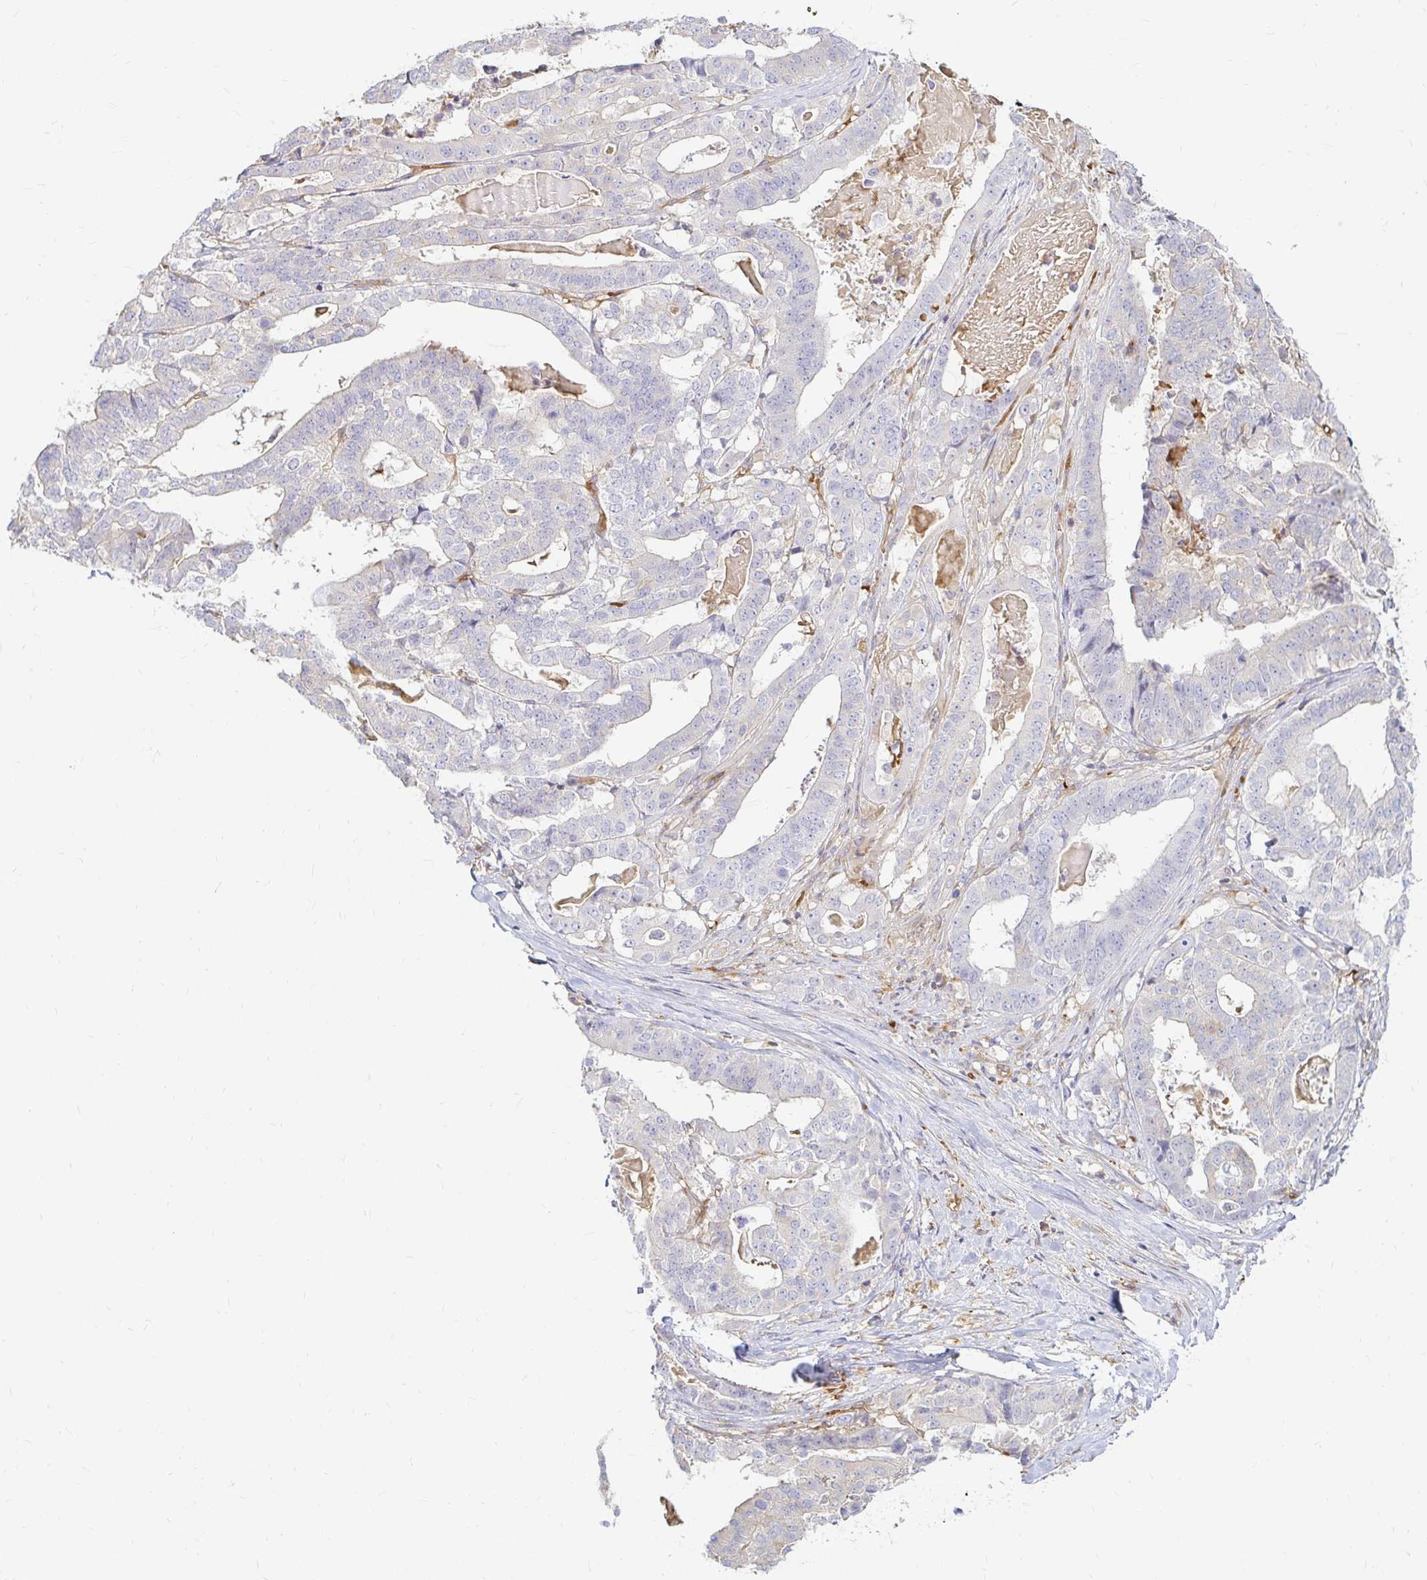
{"staining": {"intensity": "negative", "quantity": "none", "location": "none"}, "tissue": "stomach cancer", "cell_type": "Tumor cells", "image_type": "cancer", "snomed": [{"axis": "morphology", "description": "Adenocarcinoma, NOS"}, {"axis": "topography", "description": "Stomach"}], "caption": "A micrograph of adenocarcinoma (stomach) stained for a protein shows no brown staining in tumor cells.", "gene": "CAST", "patient": {"sex": "male", "age": 48}}